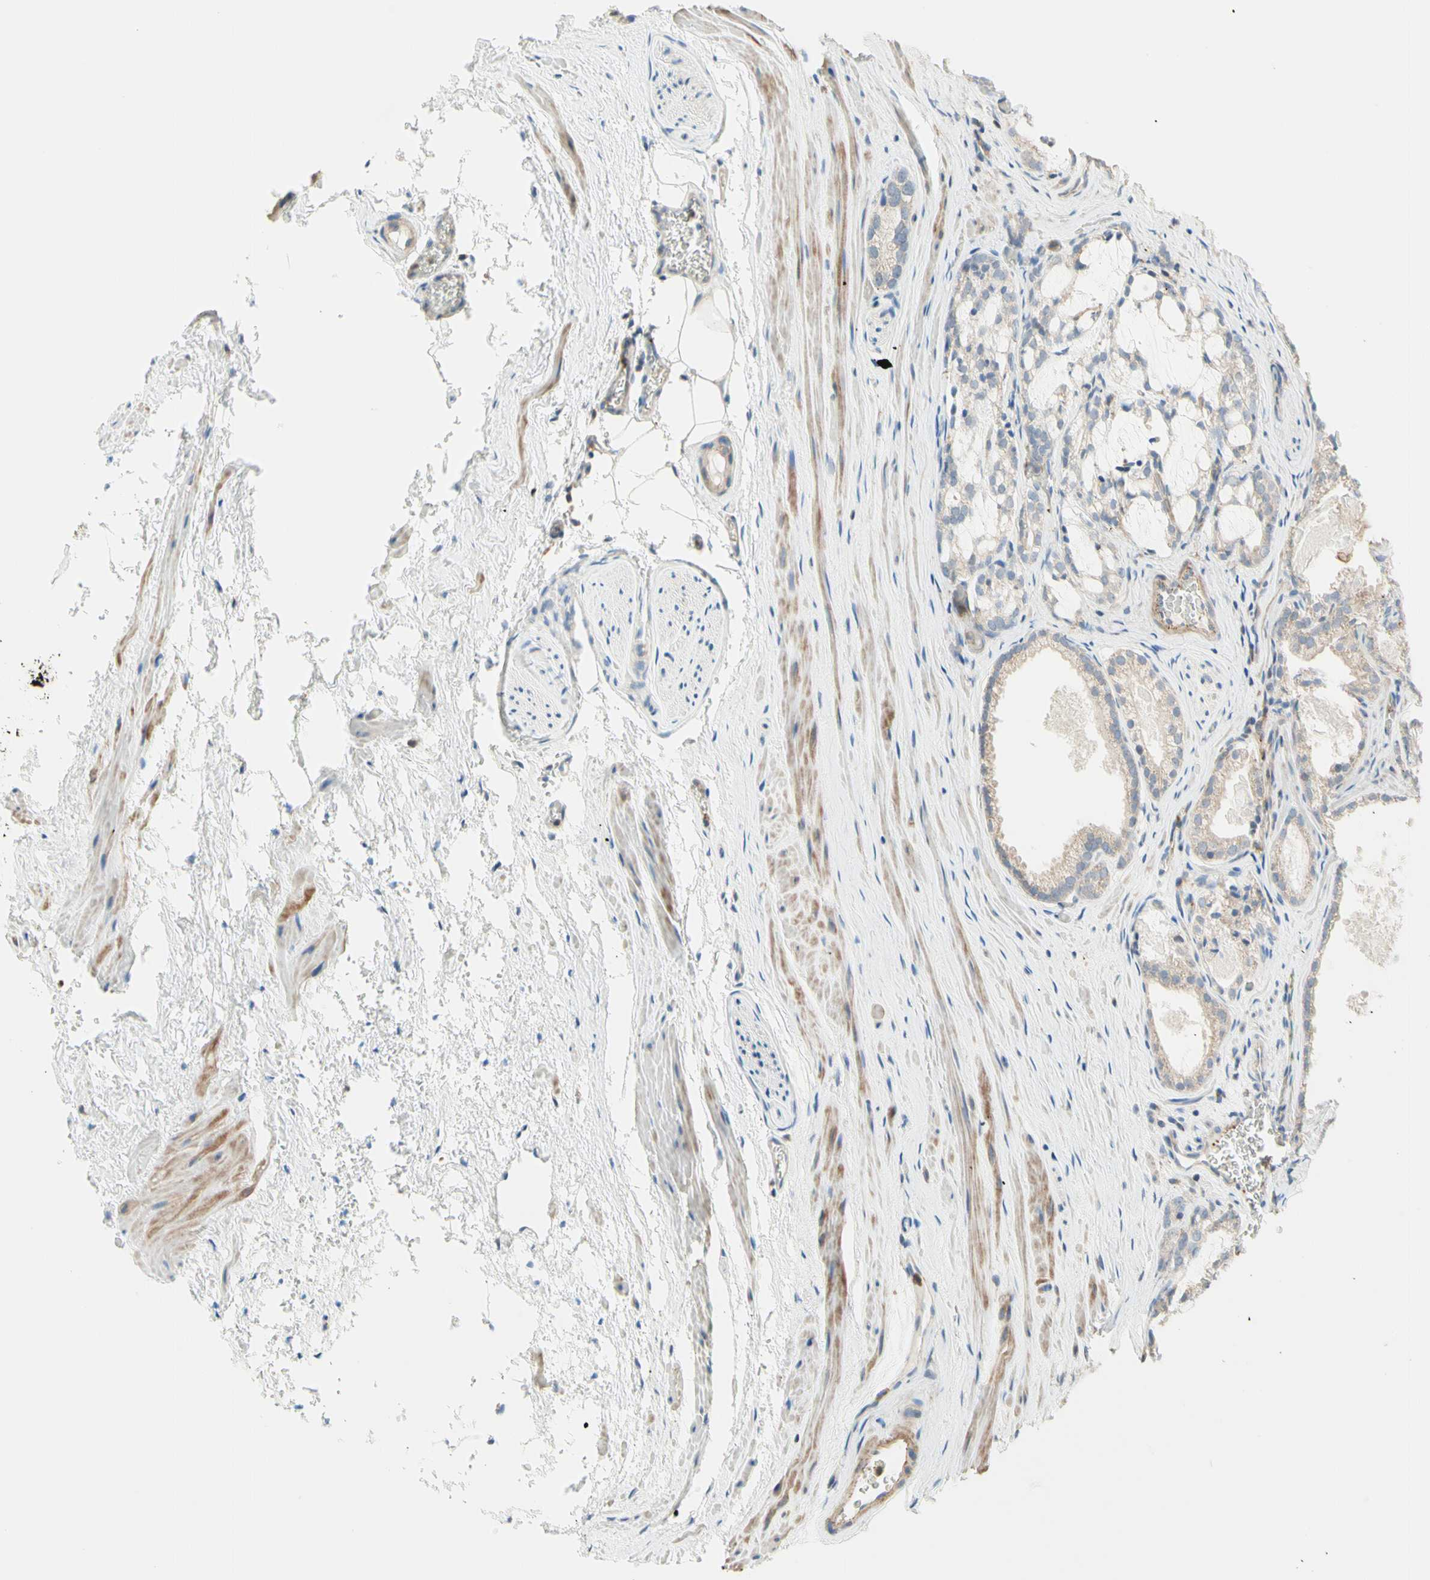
{"staining": {"intensity": "weak", "quantity": "25%-75%", "location": "cytoplasmic/membranous"}, "tissue": "prostate cancer", "cell_type": "Tumor cells", "image_type": "cancer", "snomed": [{"axis": "morphology", "description": "Adenocarcinoma, Low grade"}, {"axis": "topography", "description": "Prostate"}], "caption": "Human prostate adenocarcinoma (low-grade) stained with a protein marker reveals weak staining in tumor cells.", "gene": "SEMA4C", "patient": {"sex": "male", "age": 59}}